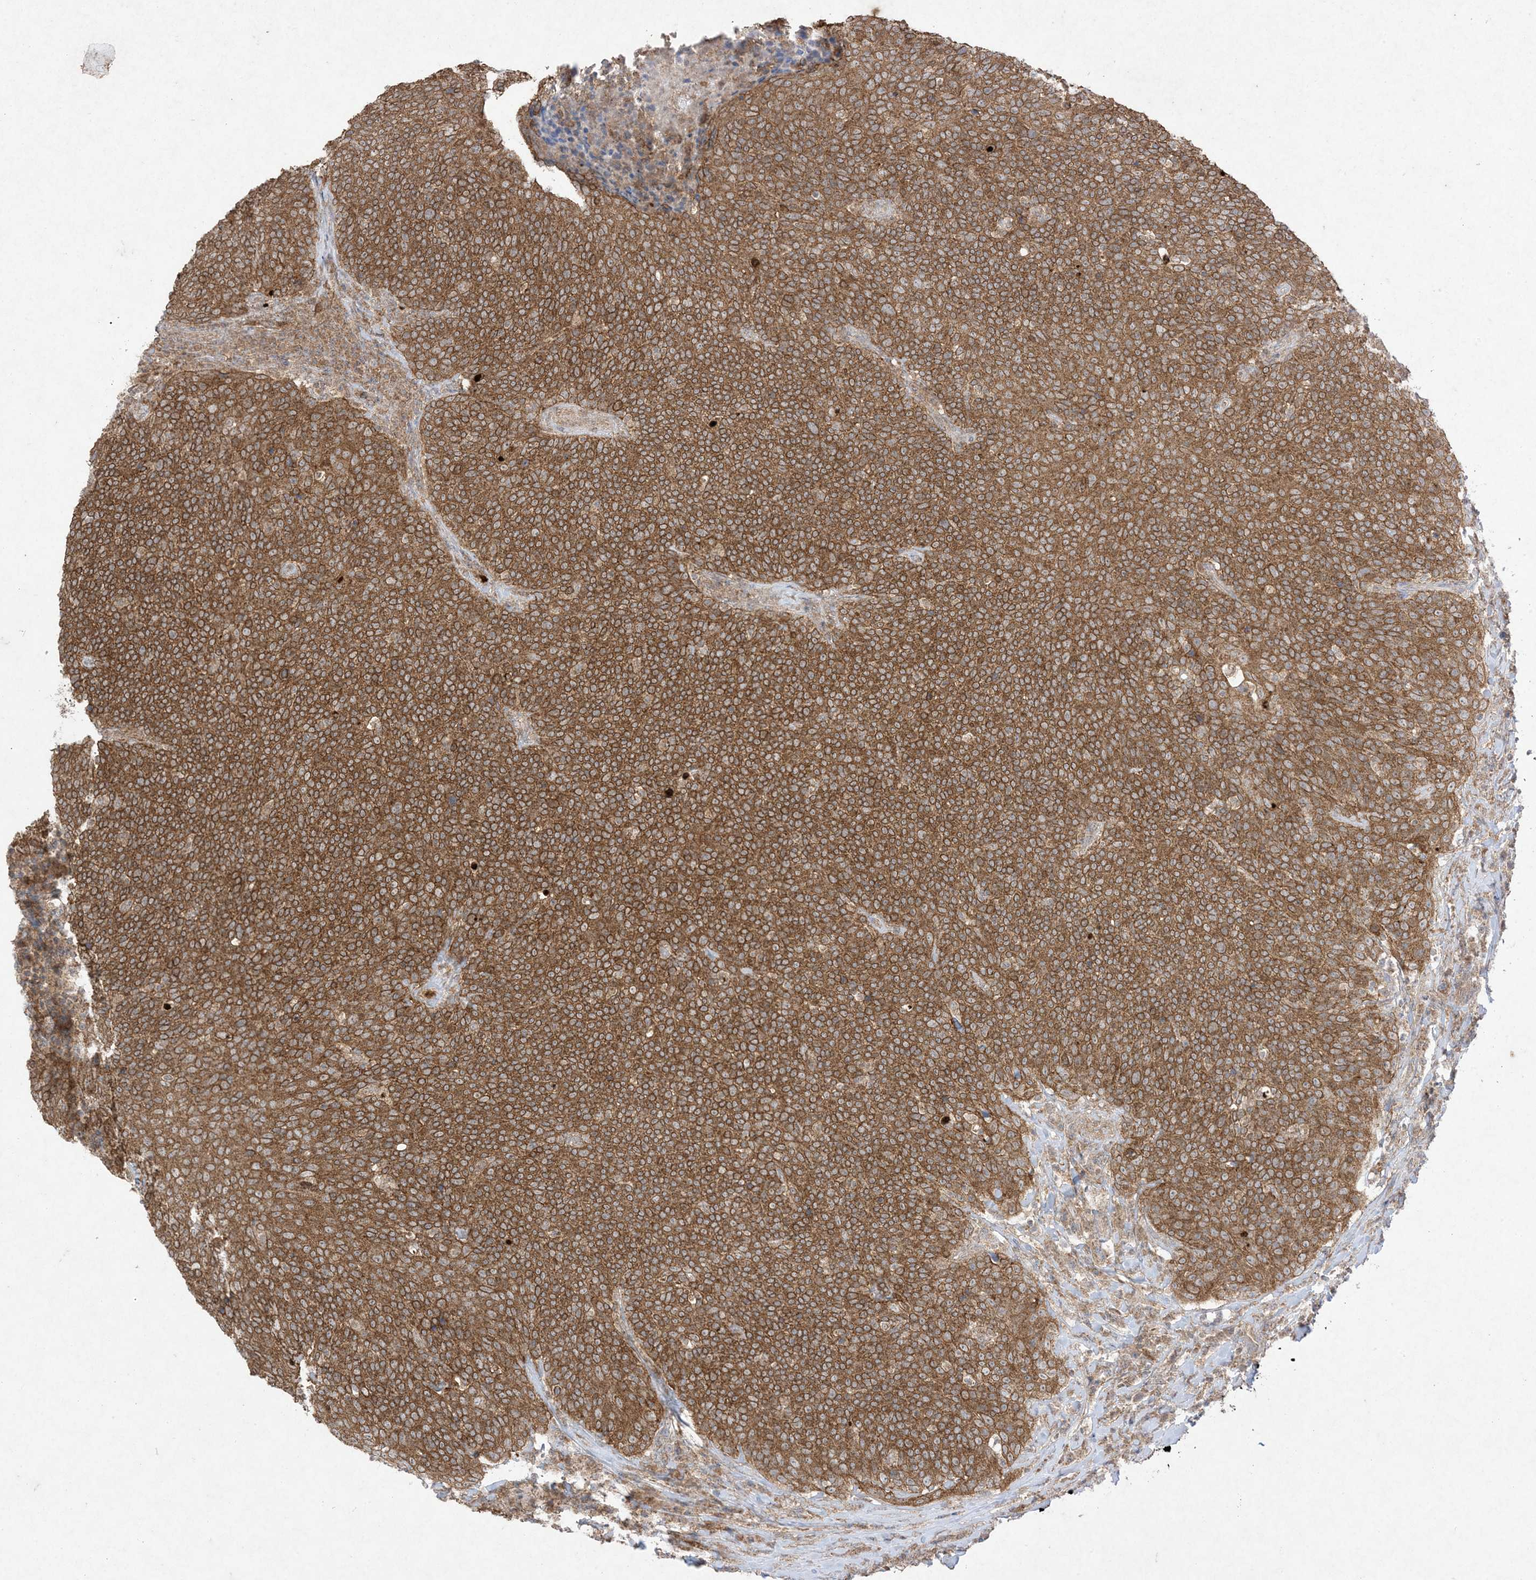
{"staining": {"intensity": "moderate", "quantity": ">75%", "location": "cytoplasmic/membranous"}, "tissue": "head and neck cancer", "cell_type": "Tumor cells", "image_type": "cancer", "snomed": [{"axis": "morphology", "description": "Squamous cell carcinoma, NOS"}, {"axis": "morphology", "description": "Squamous cell carcinoma, metastatic, NOS"}, {"axis": "topography", "description": "Lymph node"}, {"axis": "topography", "description": "Head-Neck"}], "caption": "Protein staining demonstrates moderate cytoplasmic/membranous expression in about >75% of tumor cells in head and neck squamous cell carcinoma.", "gene": "UBE2C", "patient": {"sex": "male", "age": 62}}